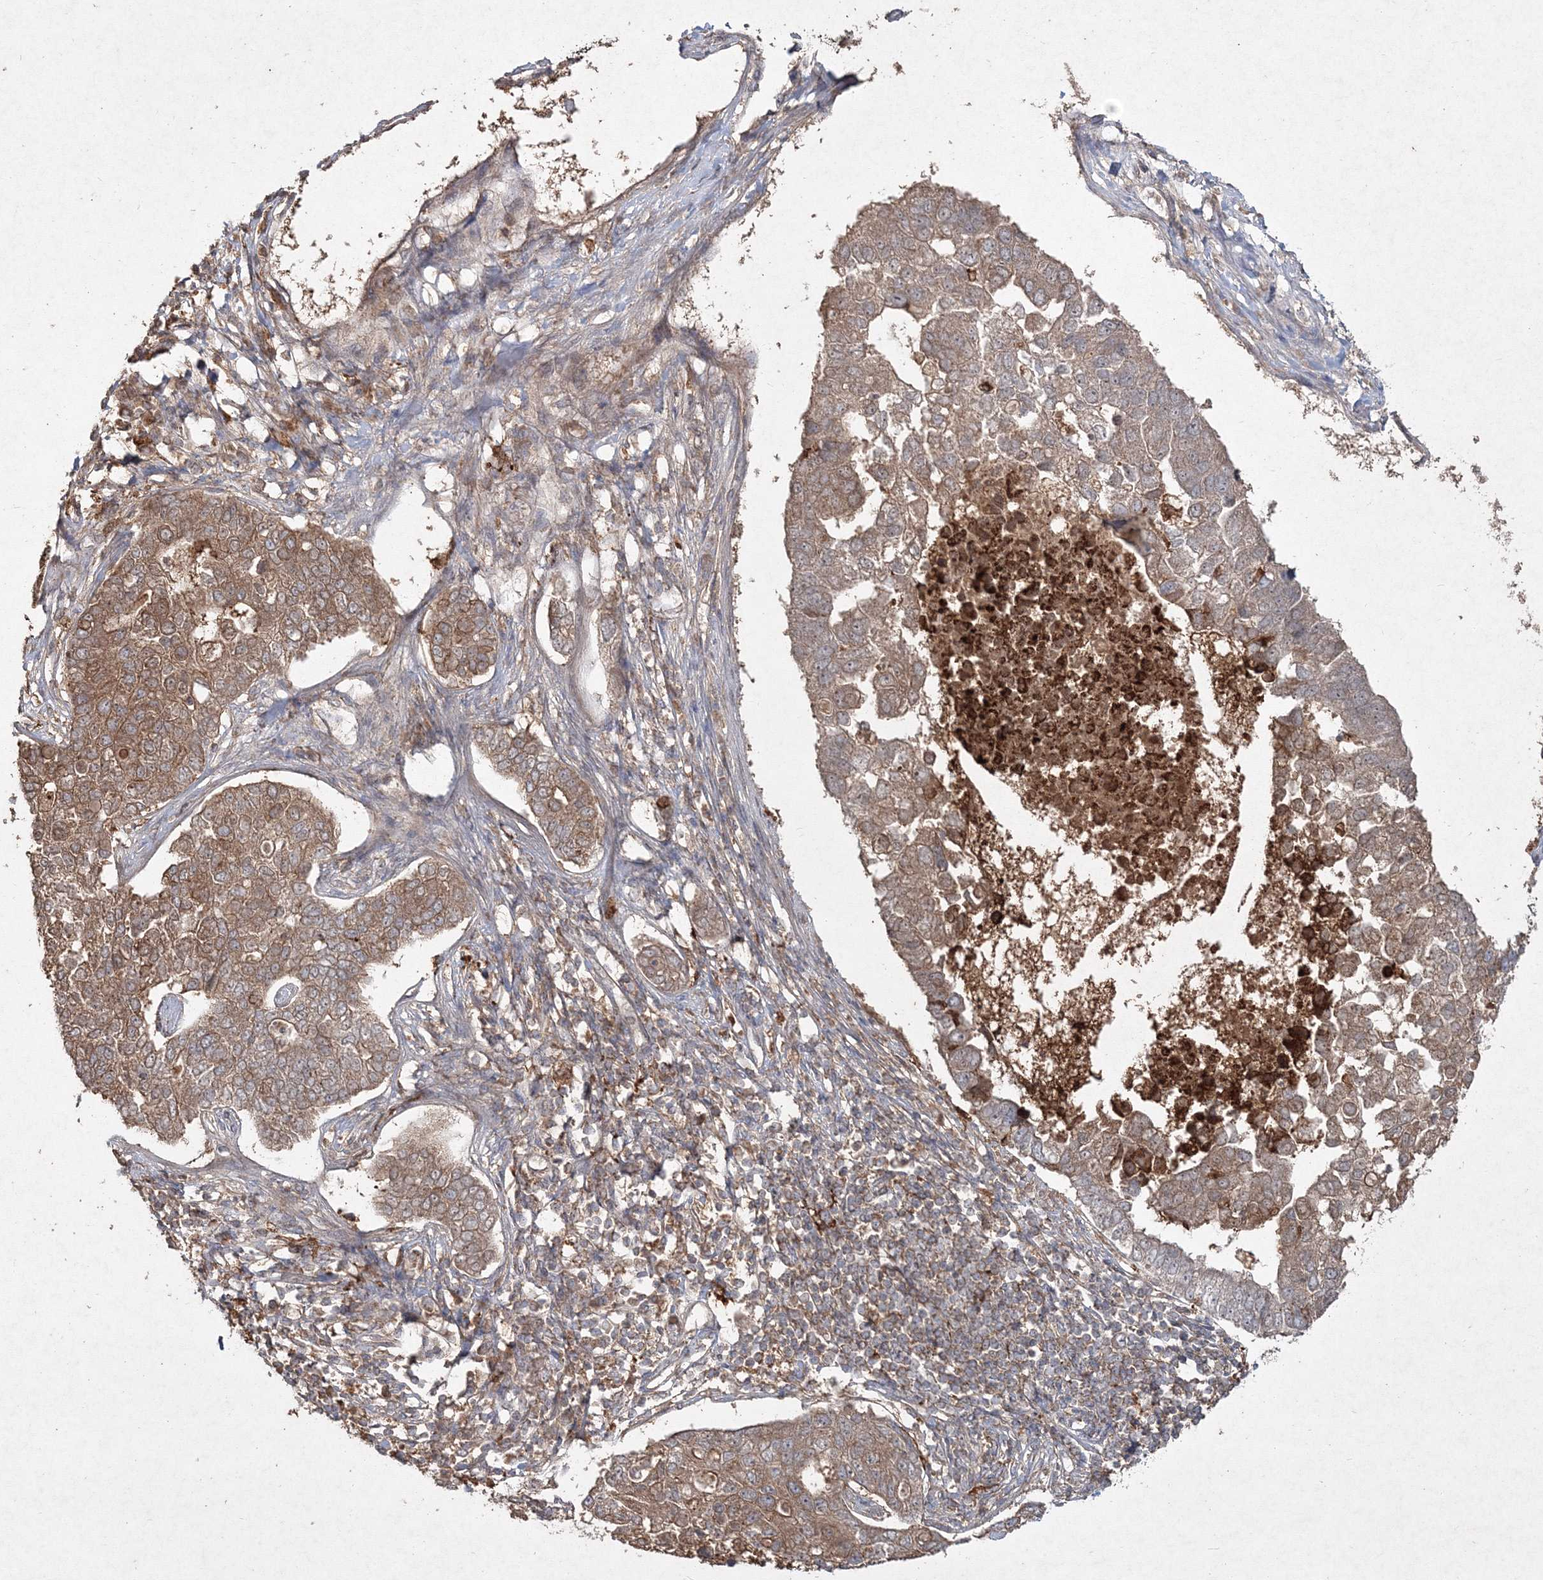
{"staining": {"intensity": "moderate", "quantity": ">75%", "location": "cytoplasmic/membranous"}, "tissue": "pancreatic cancer", "cell_type": "Tumor cells", "image_type": "cancer", "snomed": [{"axis": "morphology", "description": "Adenocarcinoma, NOS"}, {"axis": "topography", "description": "Pancreas"}], "caption": "High-magnification brightfield microscopy of adenocarcinoma (pancreatic) stained with DAB (brown) and counterstained with hematoxylin (blue). tumor cells exhibit moderate cytoplasmic/membranous staining is identified in about>75% of cells. Immunohistochemistry stains the protein of interest in brown and the nuclei are stained blue.", "gene": "SPRY1", "patient": {"sex": "female", "age": 61}}